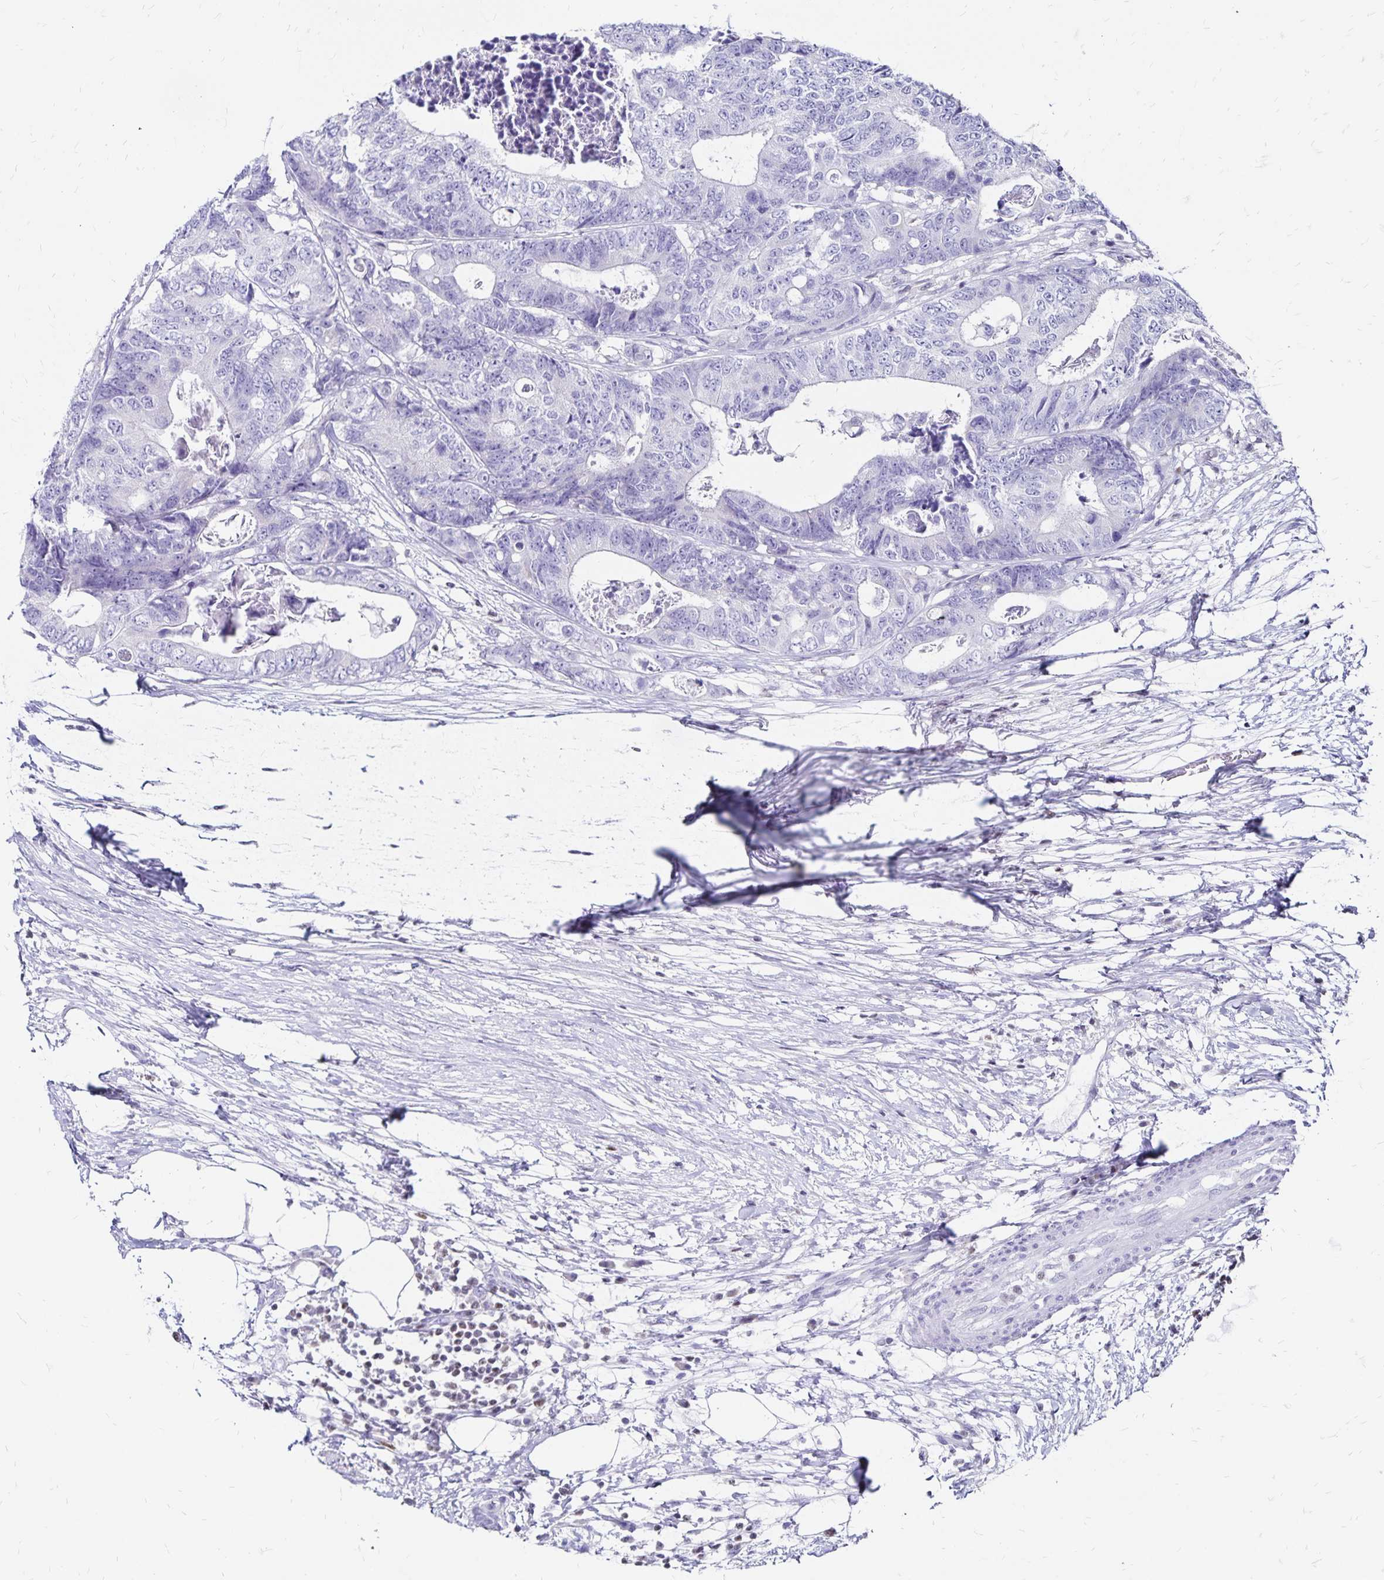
{"staining": {"intensity": "negative", "quantity": "none", "location": "none"}, "tissue": "colorectal cancer", "cell_type": "Tumor cells", "image_type": "cancer", "snomed": [{"axis": "morphology", "description": "Adenocarcinoma, NOS"}, {"axis": "topography", "description": "Colon"}], "caption": "Colorectal cancer (adenocarcinoma) stained for a protein using IHC exhibits no positivity tumor cells.", "gene": "IKZF1", "patient": {"sex": "female", "age": 48}}